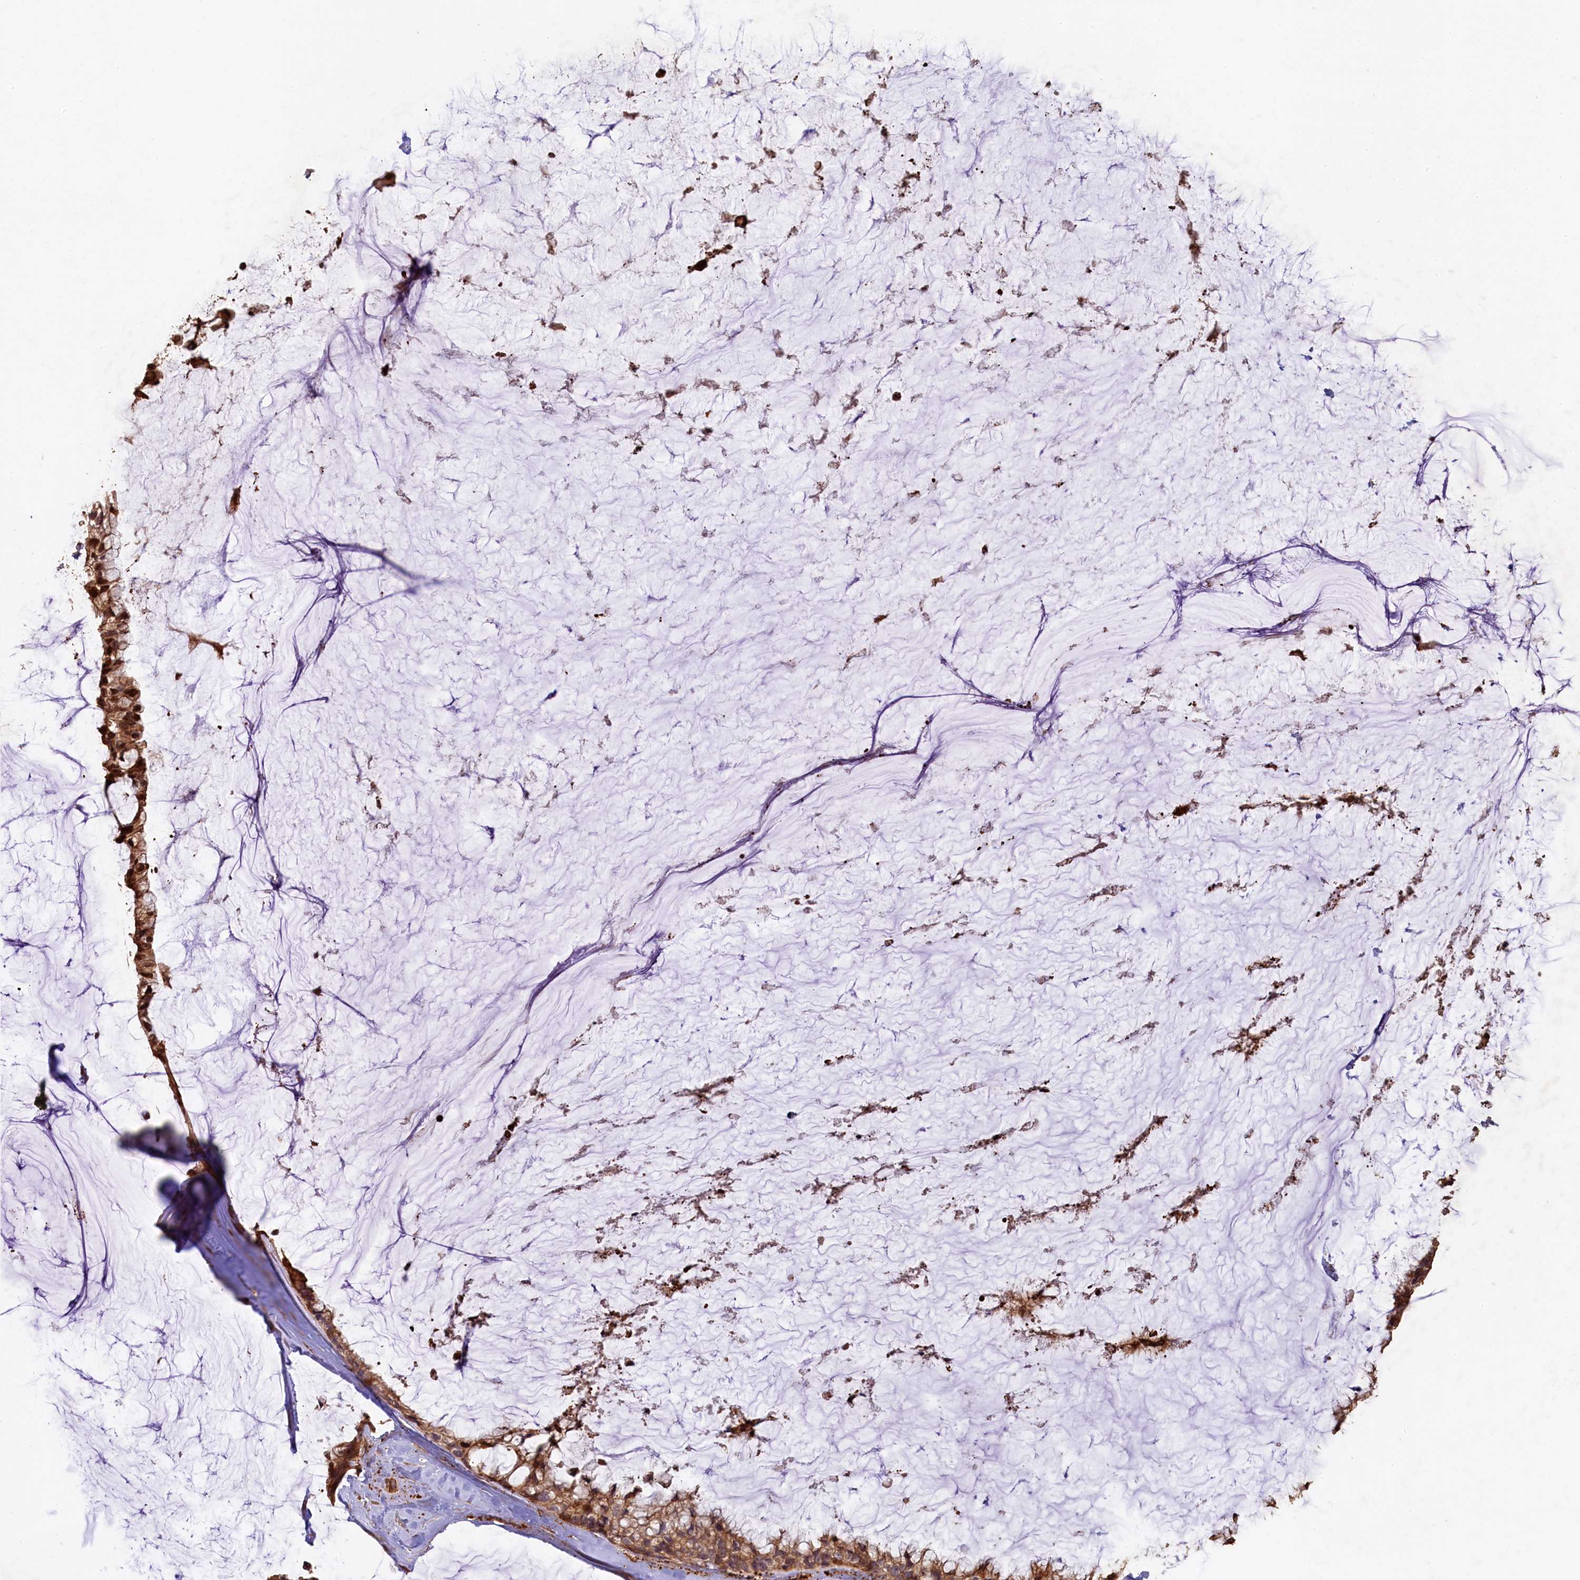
{"staining": {"intensity": "strong", "quantity": ">75%", "location": "cytoplasmic/membranous"}, "tissue": "ovarian cancer", "cell_type": "Tumor cells", "image_type": "cancer", "snomed": [{"axis": "morphology", "description": "Cystadenocarcinoma, mucinous, NOS"}, {"axis": "topography", "description": "Ovary"}], "caption": "Ovarian mucinous cystadenocarcinoma tissue reveals strong cytoplasmic/membranous expression in about >75% of tumor cells, visualized by immunohistochemistry.", "gene": "SLC38A7", "patient": {"sex": "female", "age": 39}}